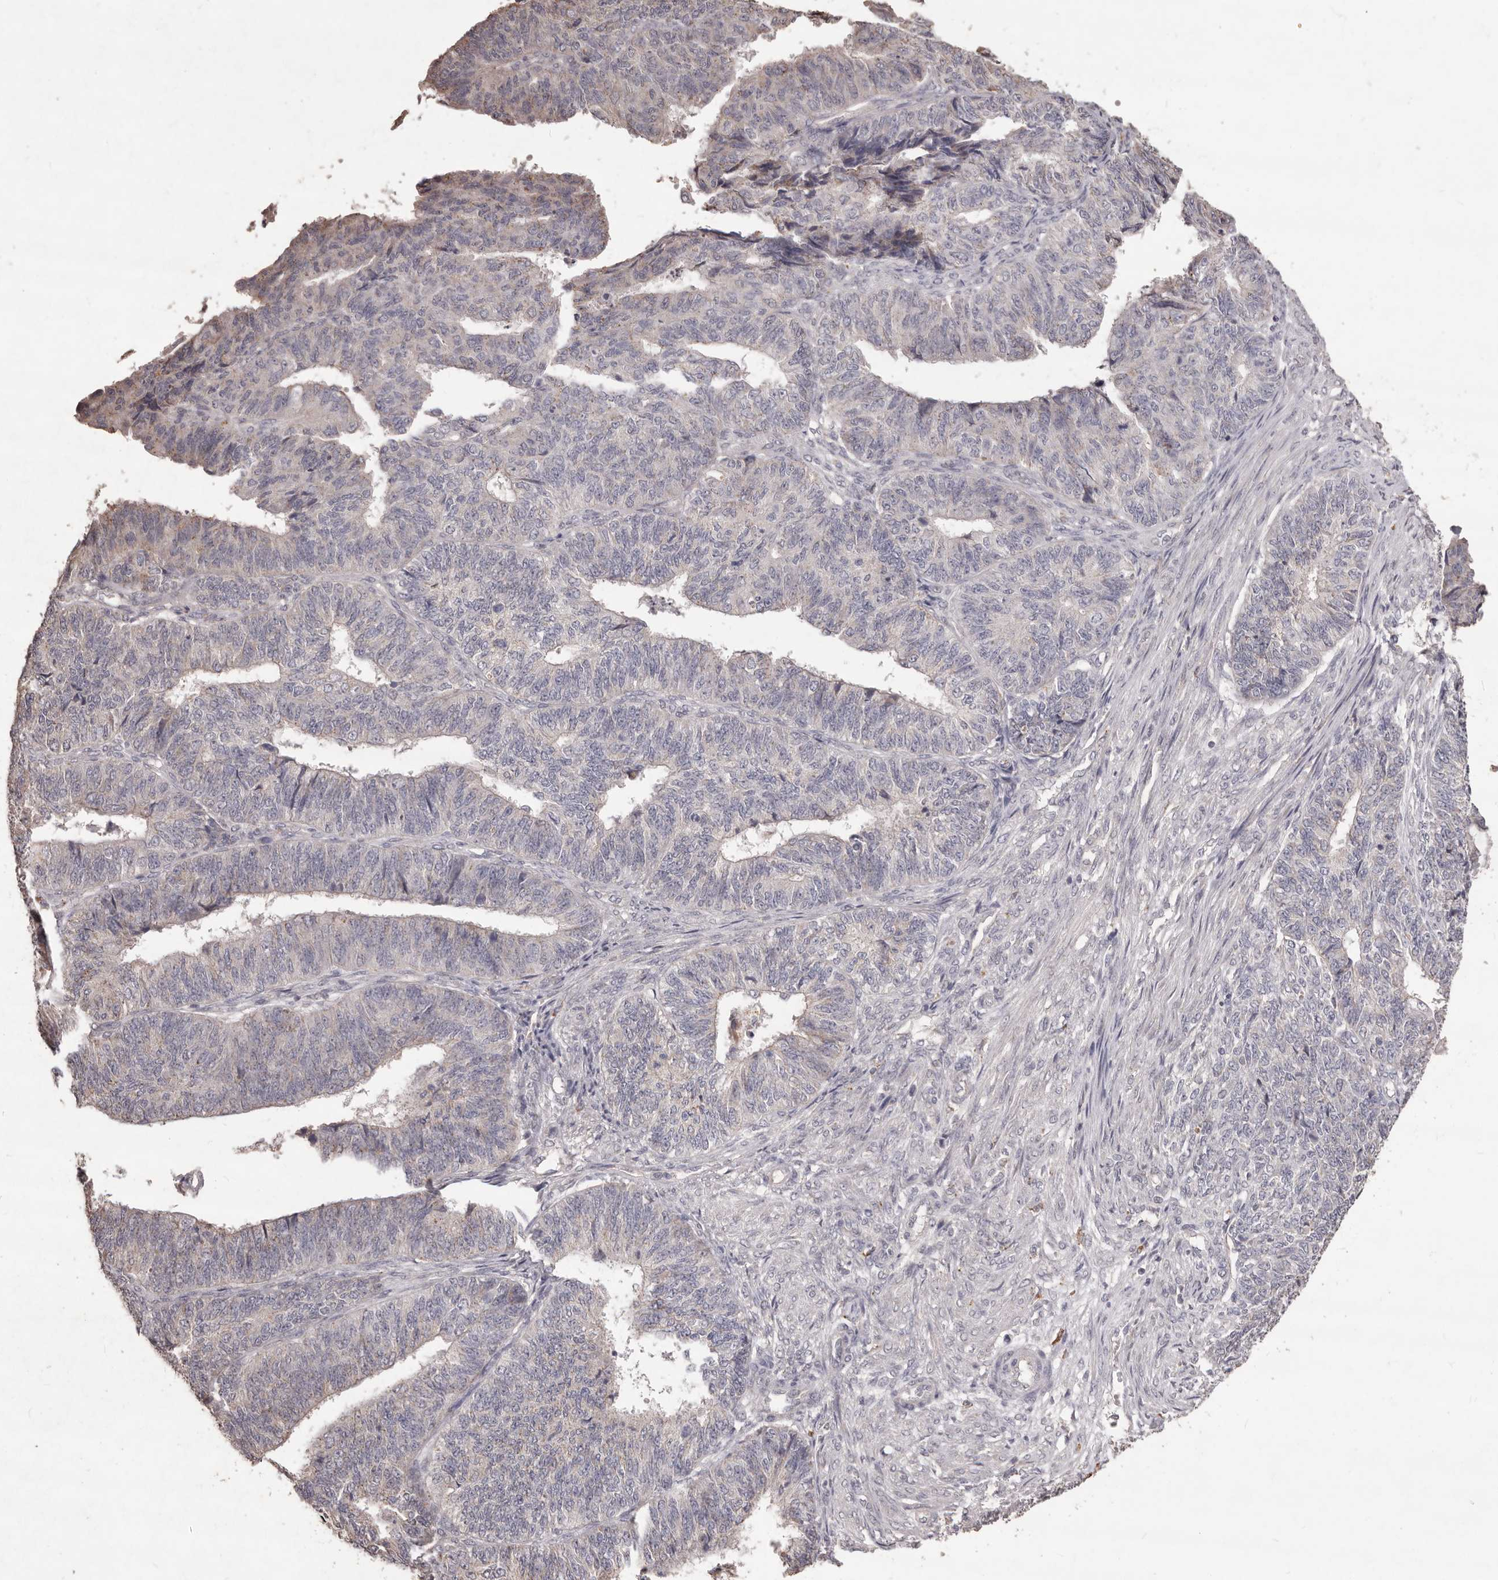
{"staining": {"intensity": "weak", "quantity": "<25%", "location": "cytoplasmic/membranous"}, "tissue": "endometrial cancer", "cell_type": "Tumor cells", "image_type": "cancer", "snomed": [{"axis": "morphology", "description": "Adenocarcinoma, NOS"}, {"axis": "topography", "description": "Endometrium"}], "caption": "Tumor cells are negative for brown protein staining in endometrial adenocarcinoma.", "gene": "PRSS27", "patient": {"sex": "female", "age": 32}}